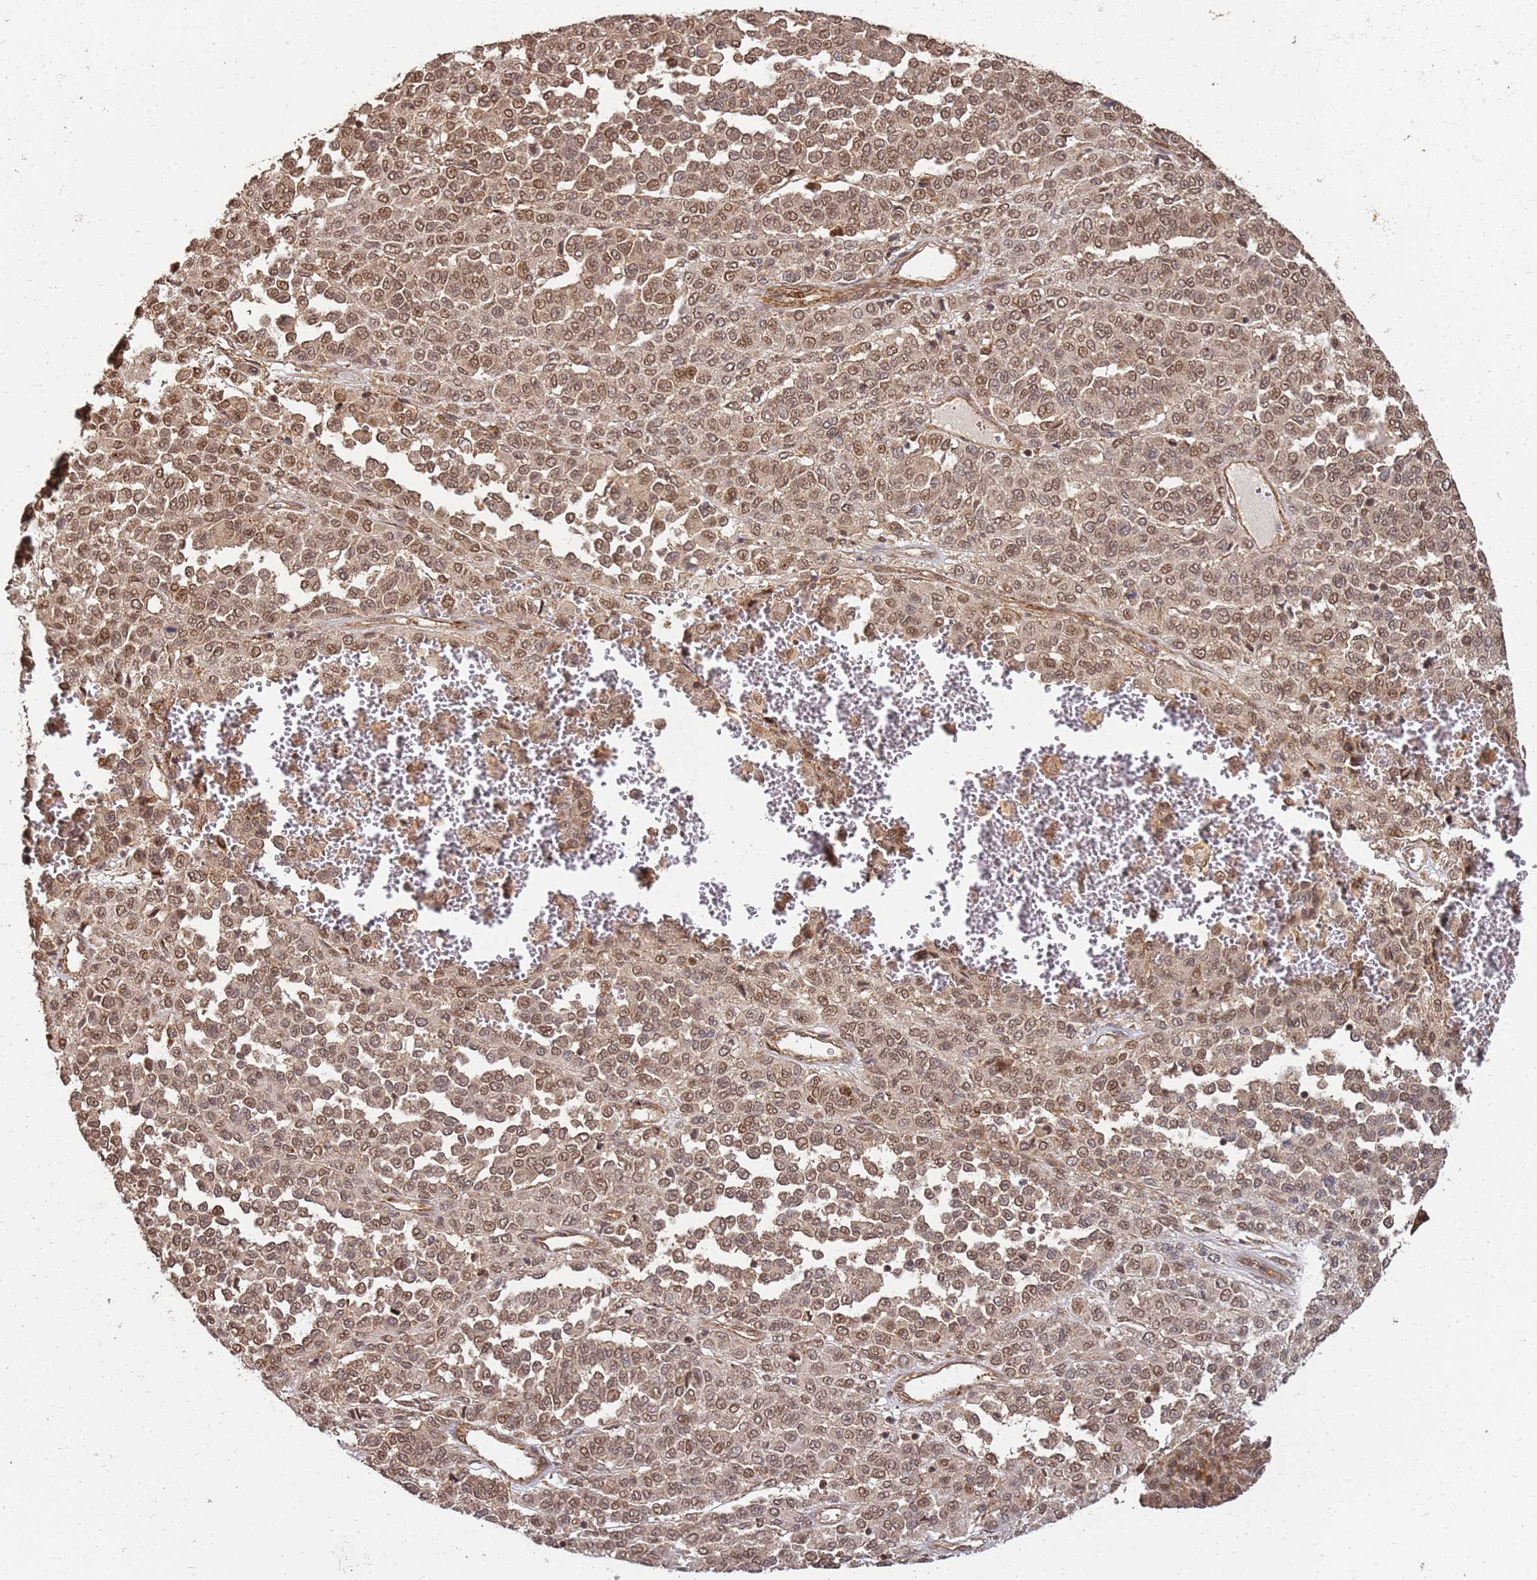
{"staining": {"intensity": "moderate", "quantity": ">75%", "location": "nuclear"}, "tissue": "melanoma", "cell_type": "Tumor cells", "image_type": "cancer", "snomed": [{"axis": "morphology", "description": "Malignant melanoma, Metastatic site"}, {"axis": "topography", "description": "Pancreas"}], "caption": "This is an image of immunohistochemistry staining of malignant melanoma (metastatic site), which shows moderate expression in the nuclear of tumor cells.", "gene": "ST18", "patient": {"sex": "female", "age": 30}}